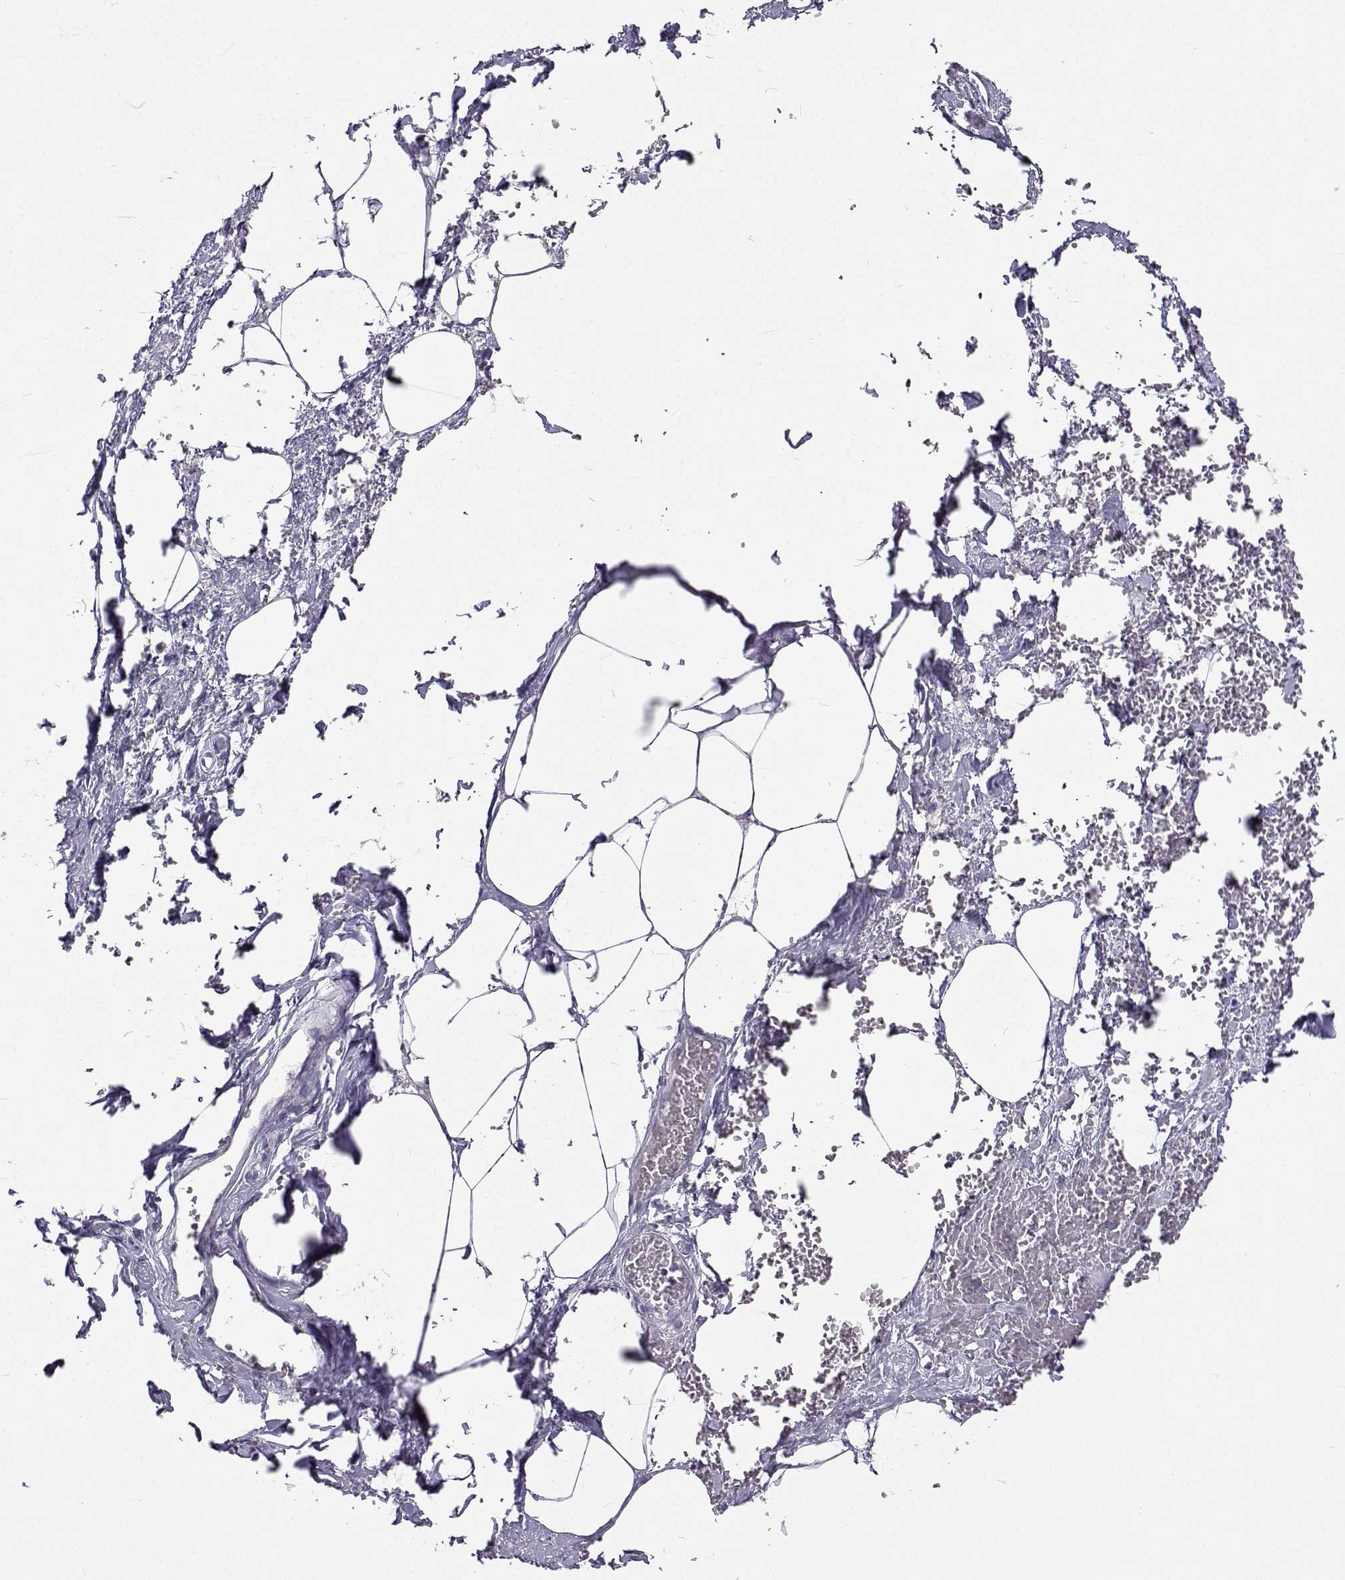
{"staining": {"intensity": "negative", "quantity": "none", "location": "none"}, "tissue": "adipose tissue", "cell_type": "Adipocytes", "image_type": "normal", "snomed": [{"axis": "morphology", "description": "Normal tissue, NOS"}, {"axis": "topography", "description": "Prostate"}, {"axis": "topography", "description": "Peripheral nerve tissue"}], "caption": "A high-resolution histopathology image shows immunohistochemistry (IHC) staining of normal adipose tissue, which reveals no significant positivity in adipocytes. (DAB (3,3'-diaminobenzidine) IHC with hematoxylin counter stain).", "gene": "LHFPL7", "patient": {"sex": "male", "age": 55}}